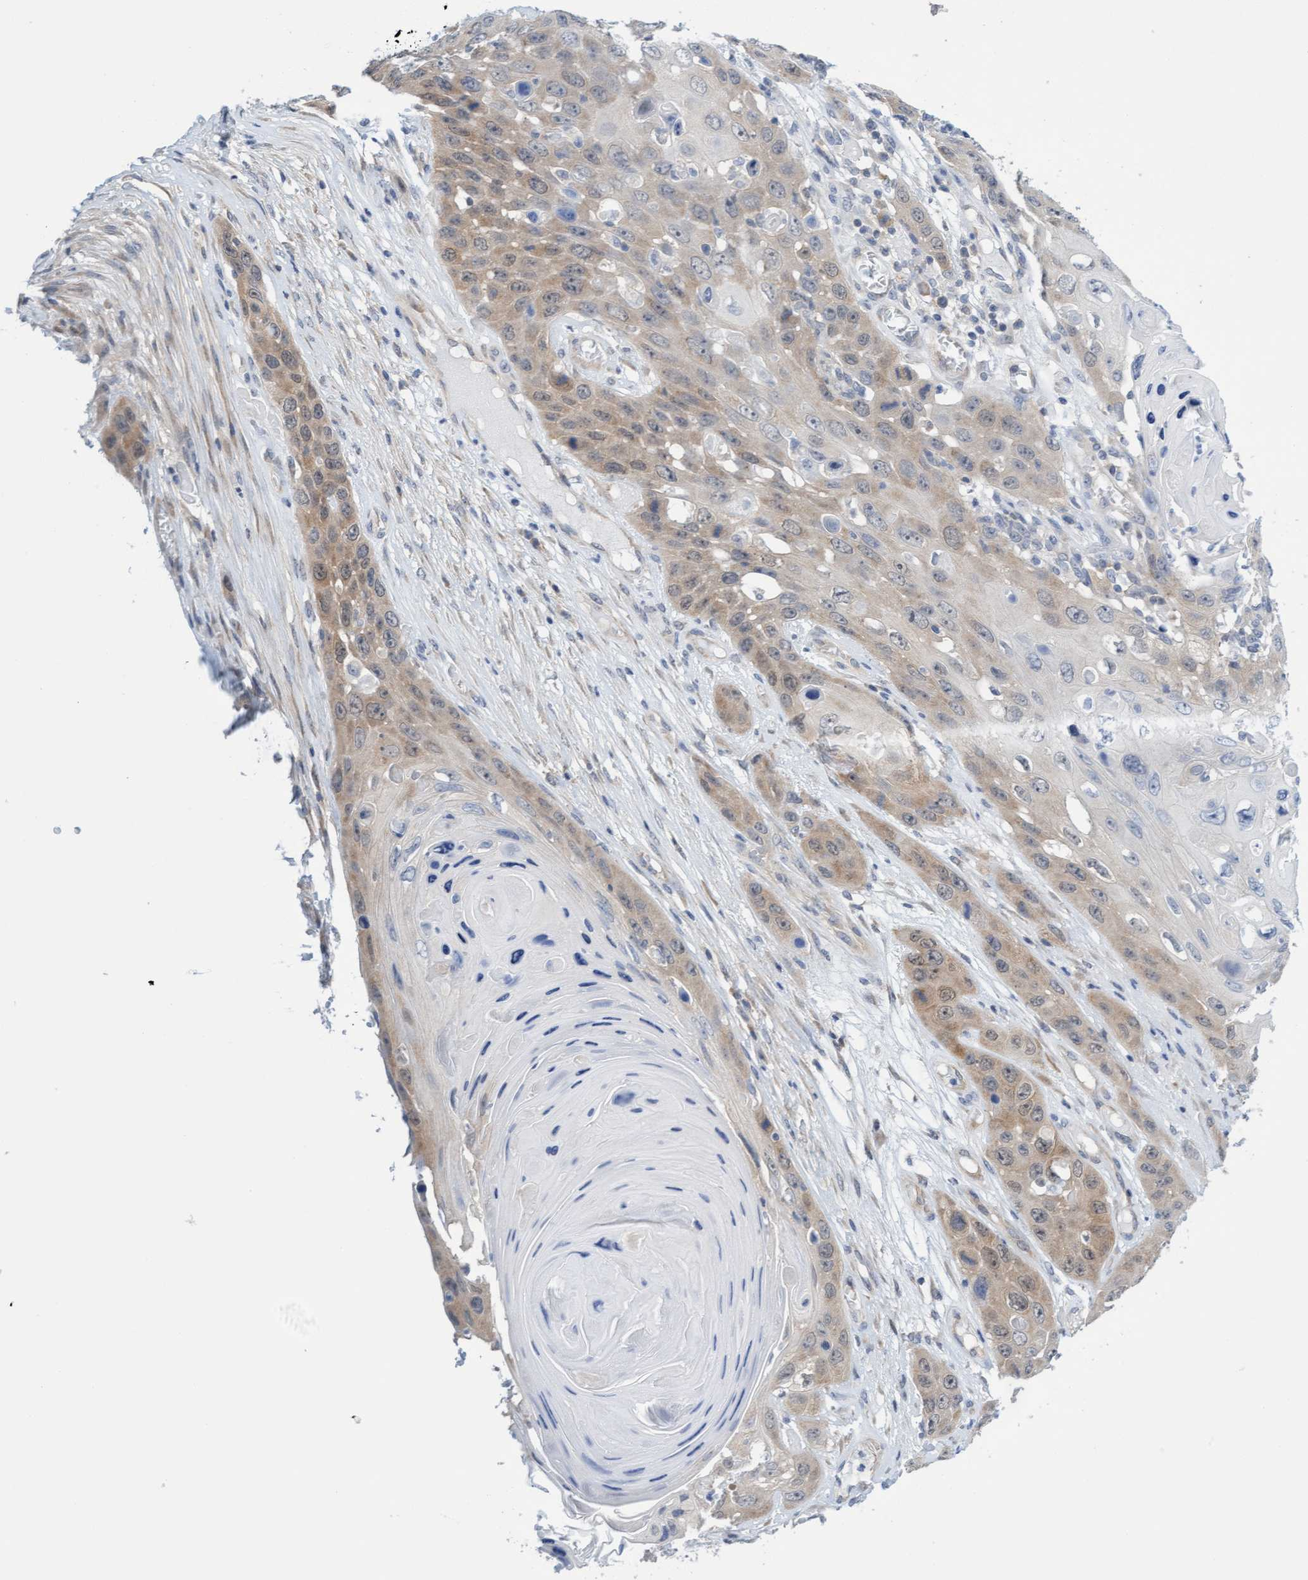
{"staining": {"intensity": "weak", "quantity": "25%-75%", "location": "cytoplasmic/membranous"}, "tissue": "skin cancer", "cell_type": "Tumor cells", "image_type": "cancer", "snomed": [{"axis": "morphology", "description": "Squamous cell carcinoma, NOS"}, {"axis": "topography", "description": "Skin"}], "caption": "High-magnification brightfield microscopy of squamous cell carcinoma (skin) stained with DAB (3,3'-diaminobenzidine) (brown) and counterstained with hematoxylin (blue). tumor cells exhibit weak cytoplasmic/membranous expression is identified in about25%-75% of cells. (DAB IHC, brown staining for protein, blue staining for nuclei).", "gene": "AMZ2", "patient": {"sex": "male", "age": 55}}